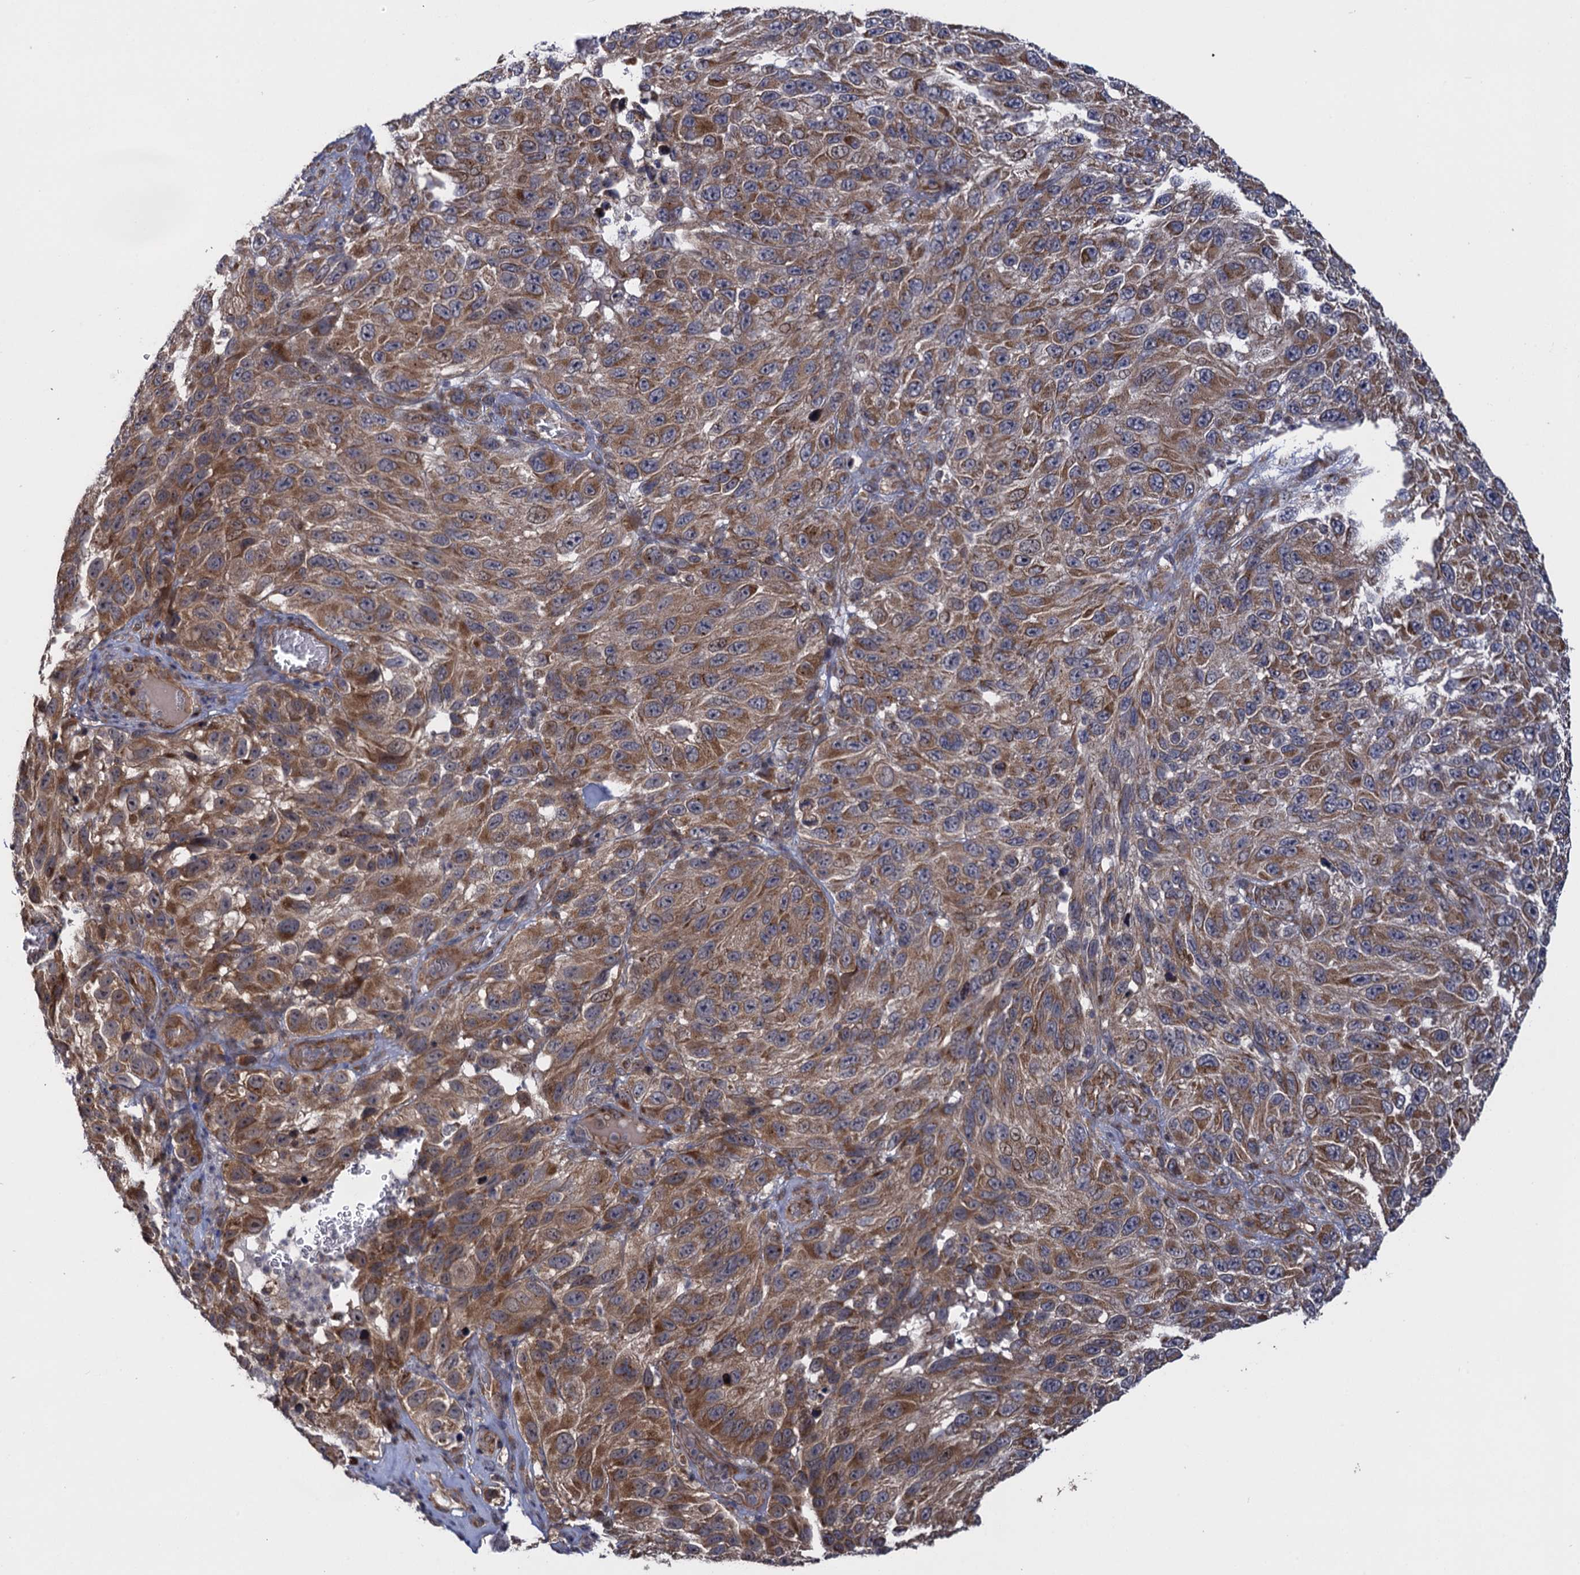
{"staining": {"intensity": "moderate", "quantity": ">75%", "location": "cytoplasmic/membranous"}, "tissue": "melanoma", "cell_type": "Tumor cells", "image_type": "cancer", "snomed": [{"axis": "morphology", "description": "Malignant melanoma, NOS"}, {"axis": "topography", "description": "Skin"}], "caption": "A brown stain shows moderate cytoplasmic/membranous expression of a protein in human malignant melanoma tumor cells.", "gene": "HAUS1", "patient": {"sex": "female", "age": 96}}